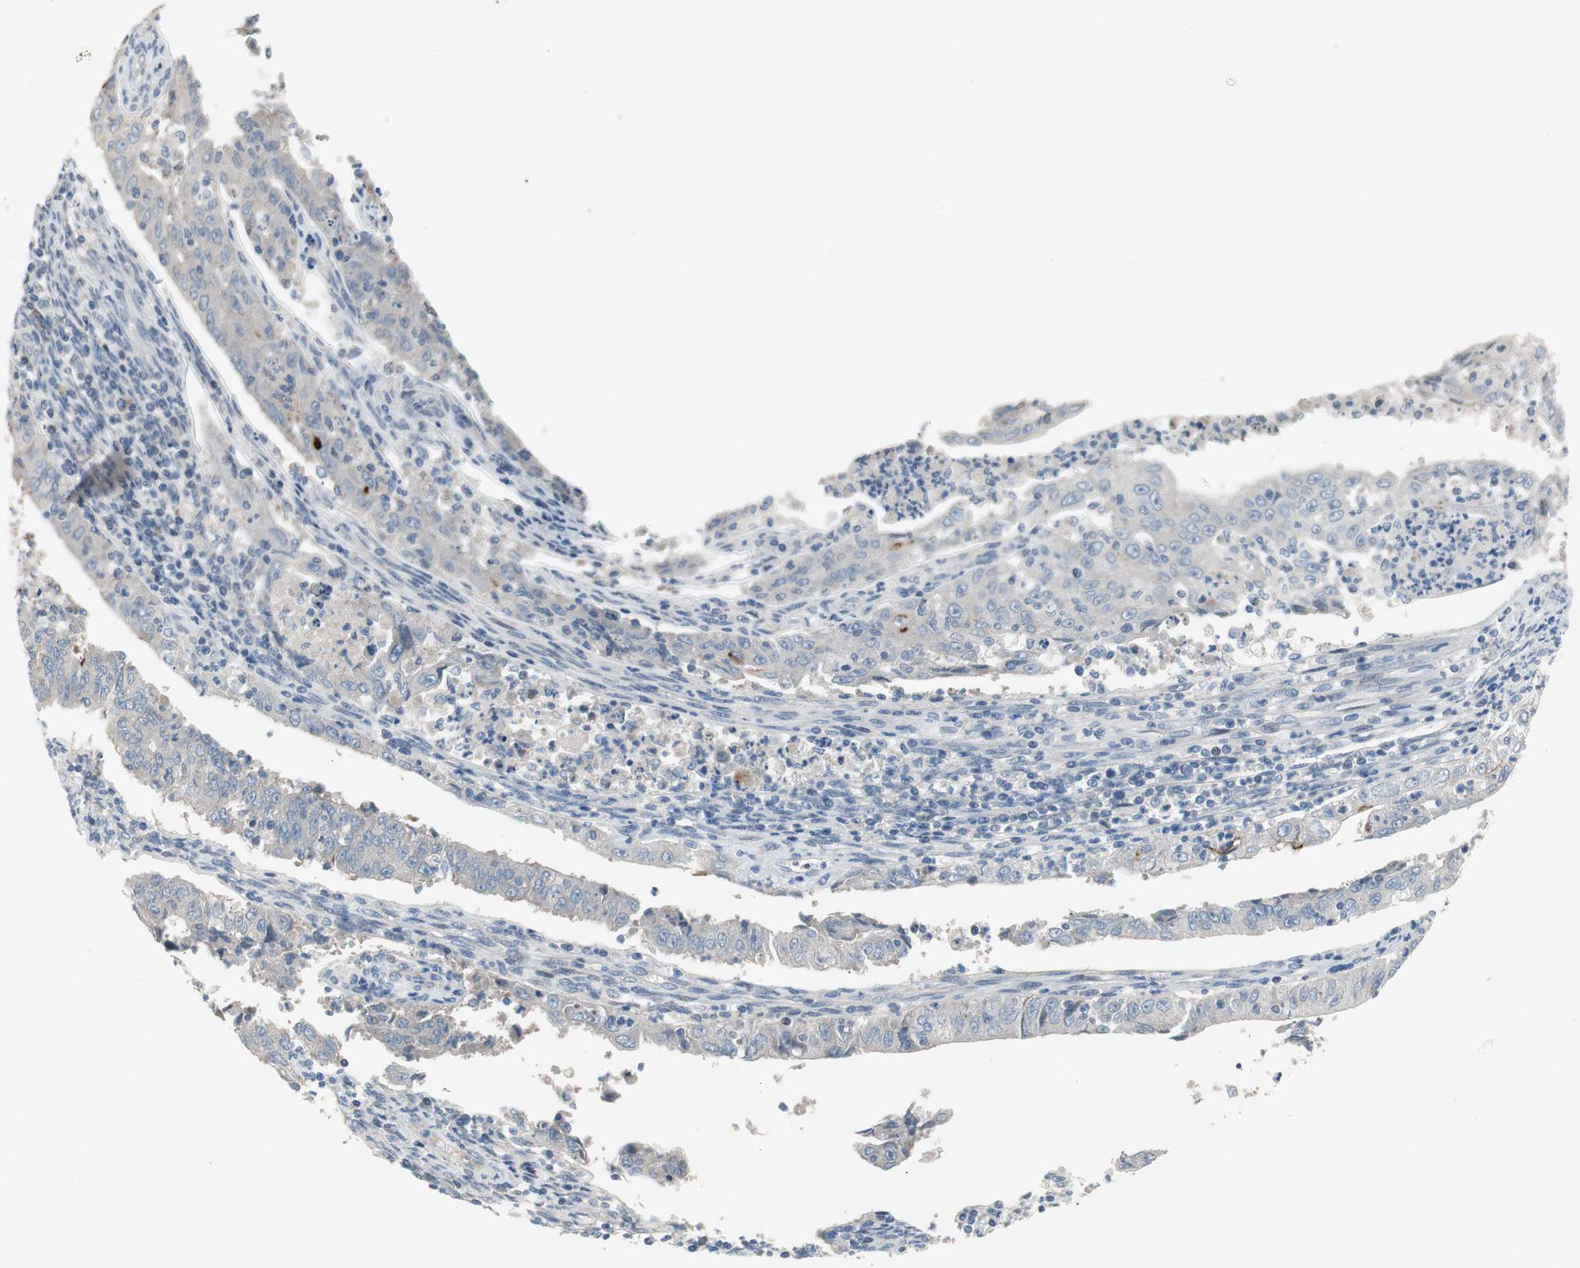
{"staining": {"intensity": "negative", "quantity": "none", "location": "none"}, "tissue": "endometrial cancer", "cell_type": "Tumor cells", "image_type": "cancer", "snomed": [{"axis": "morphology", "description": "Adenocarcinoma, NOS"}, {"axis": "topography", "description": "Endometrium"}], "caption": "The histopathology image displays no staining of tumor cells in endometrial adenocarcinoma.", "gene": "TACR3", "patient": {"sex": "female", "age": 42}}